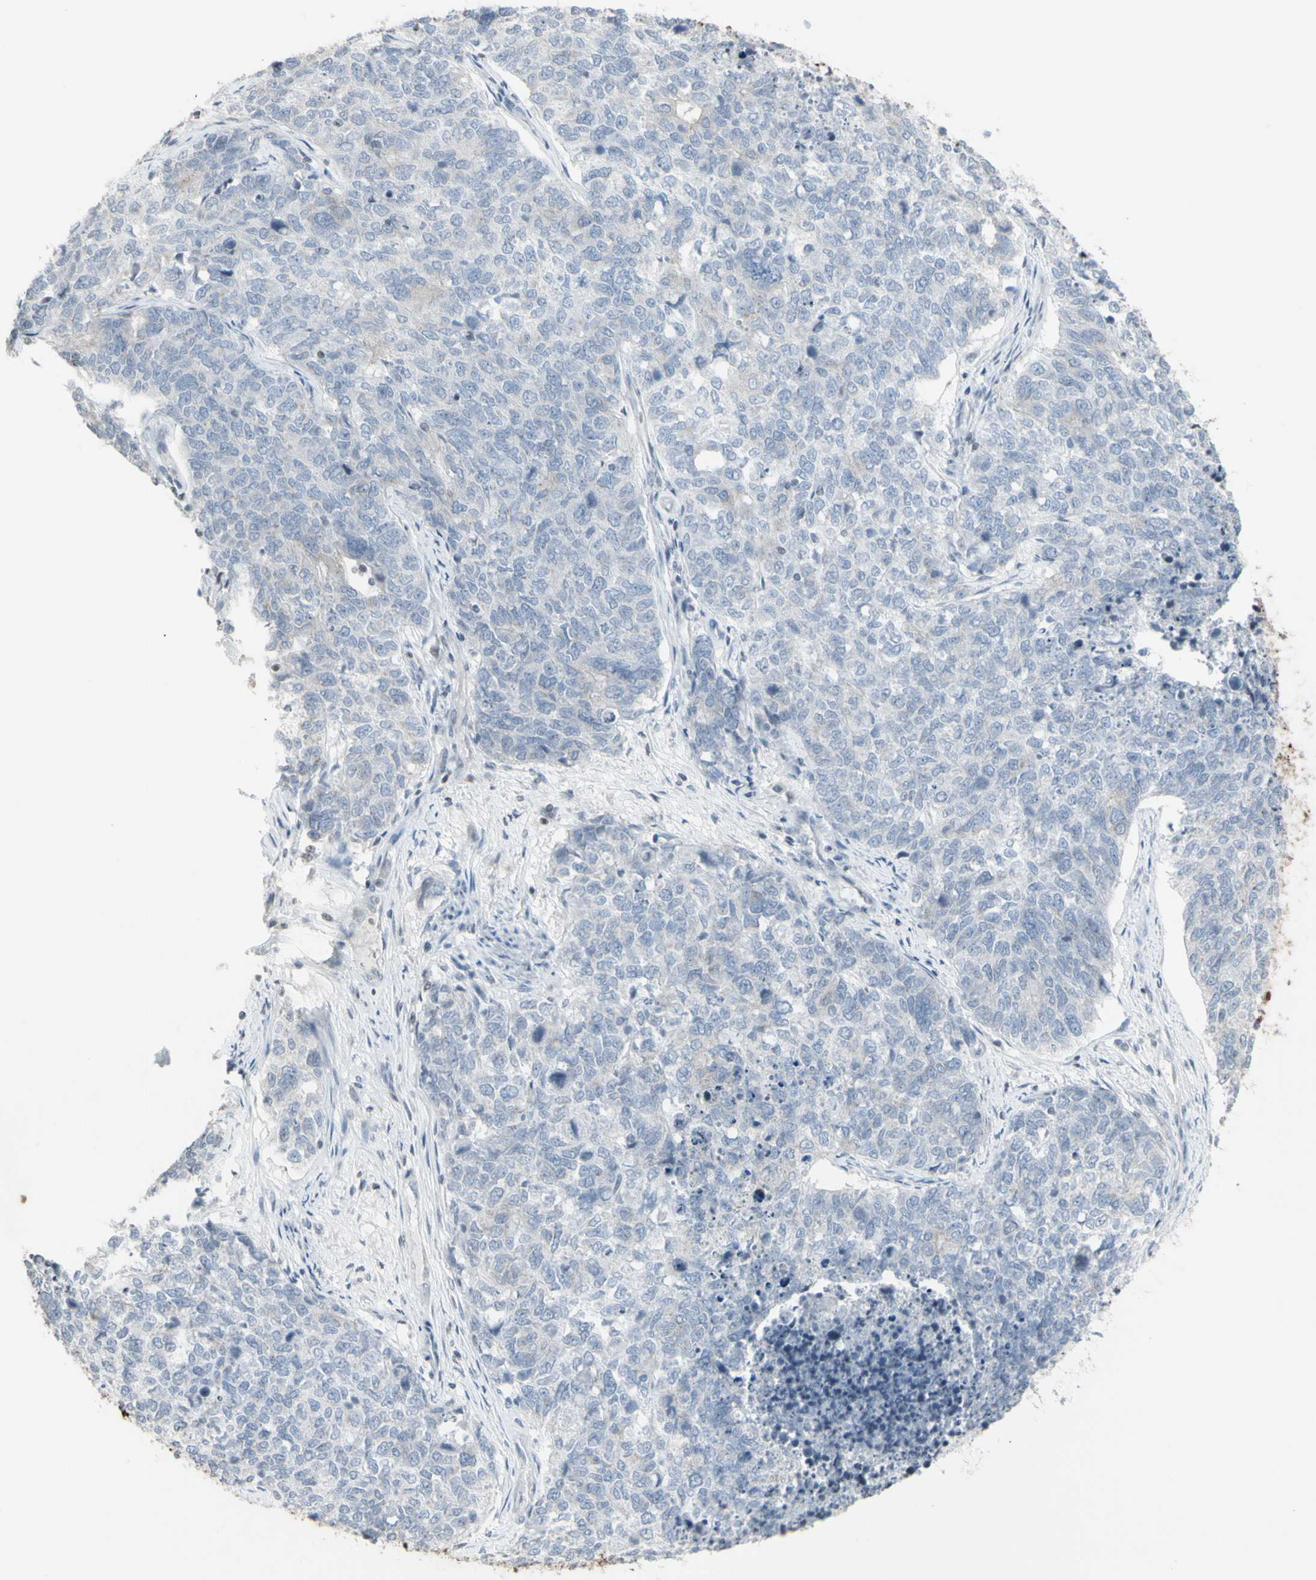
{"staining": {"intensity": "negative", "quantity": "none", "location": "none"}, "tissue": "cervical cancer", "cell_type": "Tumor cells", "image_type": "cancer", "snomed": [{"axis": "morphology", "description": "Squamous cell carcinoma, NOS"}, {"axis": "topography", "description": "Cervix"}], "caption": "Immunohistochemistry photomicrograph of neoplastic tissue: cervical cancer stained with DAB (3,3'-diaminobenzidine) demonstrates no significant protein positivity in tumor cells.", "gene": "MUC5AC", "patient": {"sex": "female", "age": 63}}